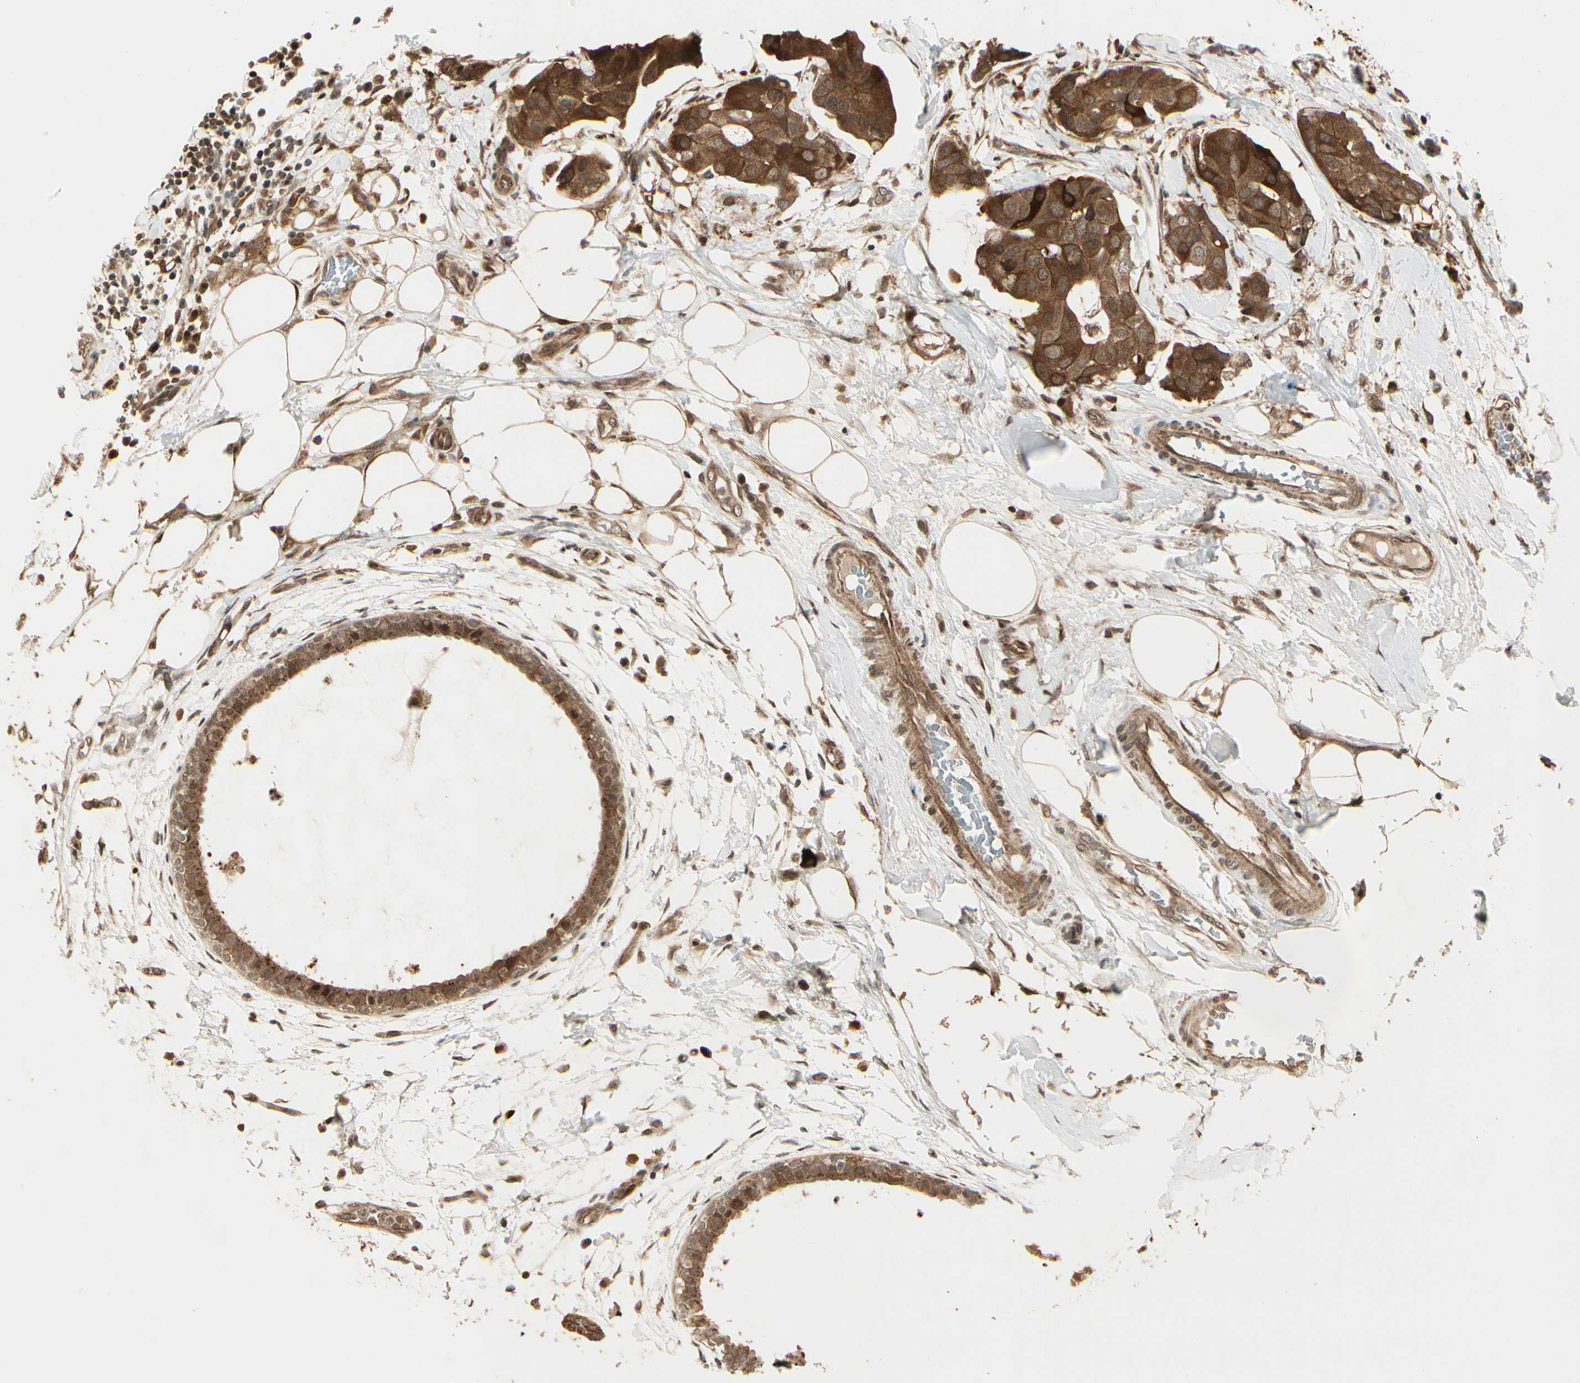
{"staining": {"intensity": "moderate", "quantity": ">75%", "location": "cytoplasmic/membranous"}, "tissue": "breast cancer", "cell_type": "Tumor cells", "image_type": "cancer", "snomed": [{"axis": "morphology", "description": "Duct carcinoma"}, {"axis": "topography", "description": "Breast"}], "caption": "Immunohistochemistry (DAB) staining of human breast invasive ductal carcinoma reveals moderate cytoplasmic/membranous protein positivity in approximately >75% of tumor cells.", "gene": "GLUL", "patient": {"sex": "female", "age": 40}}